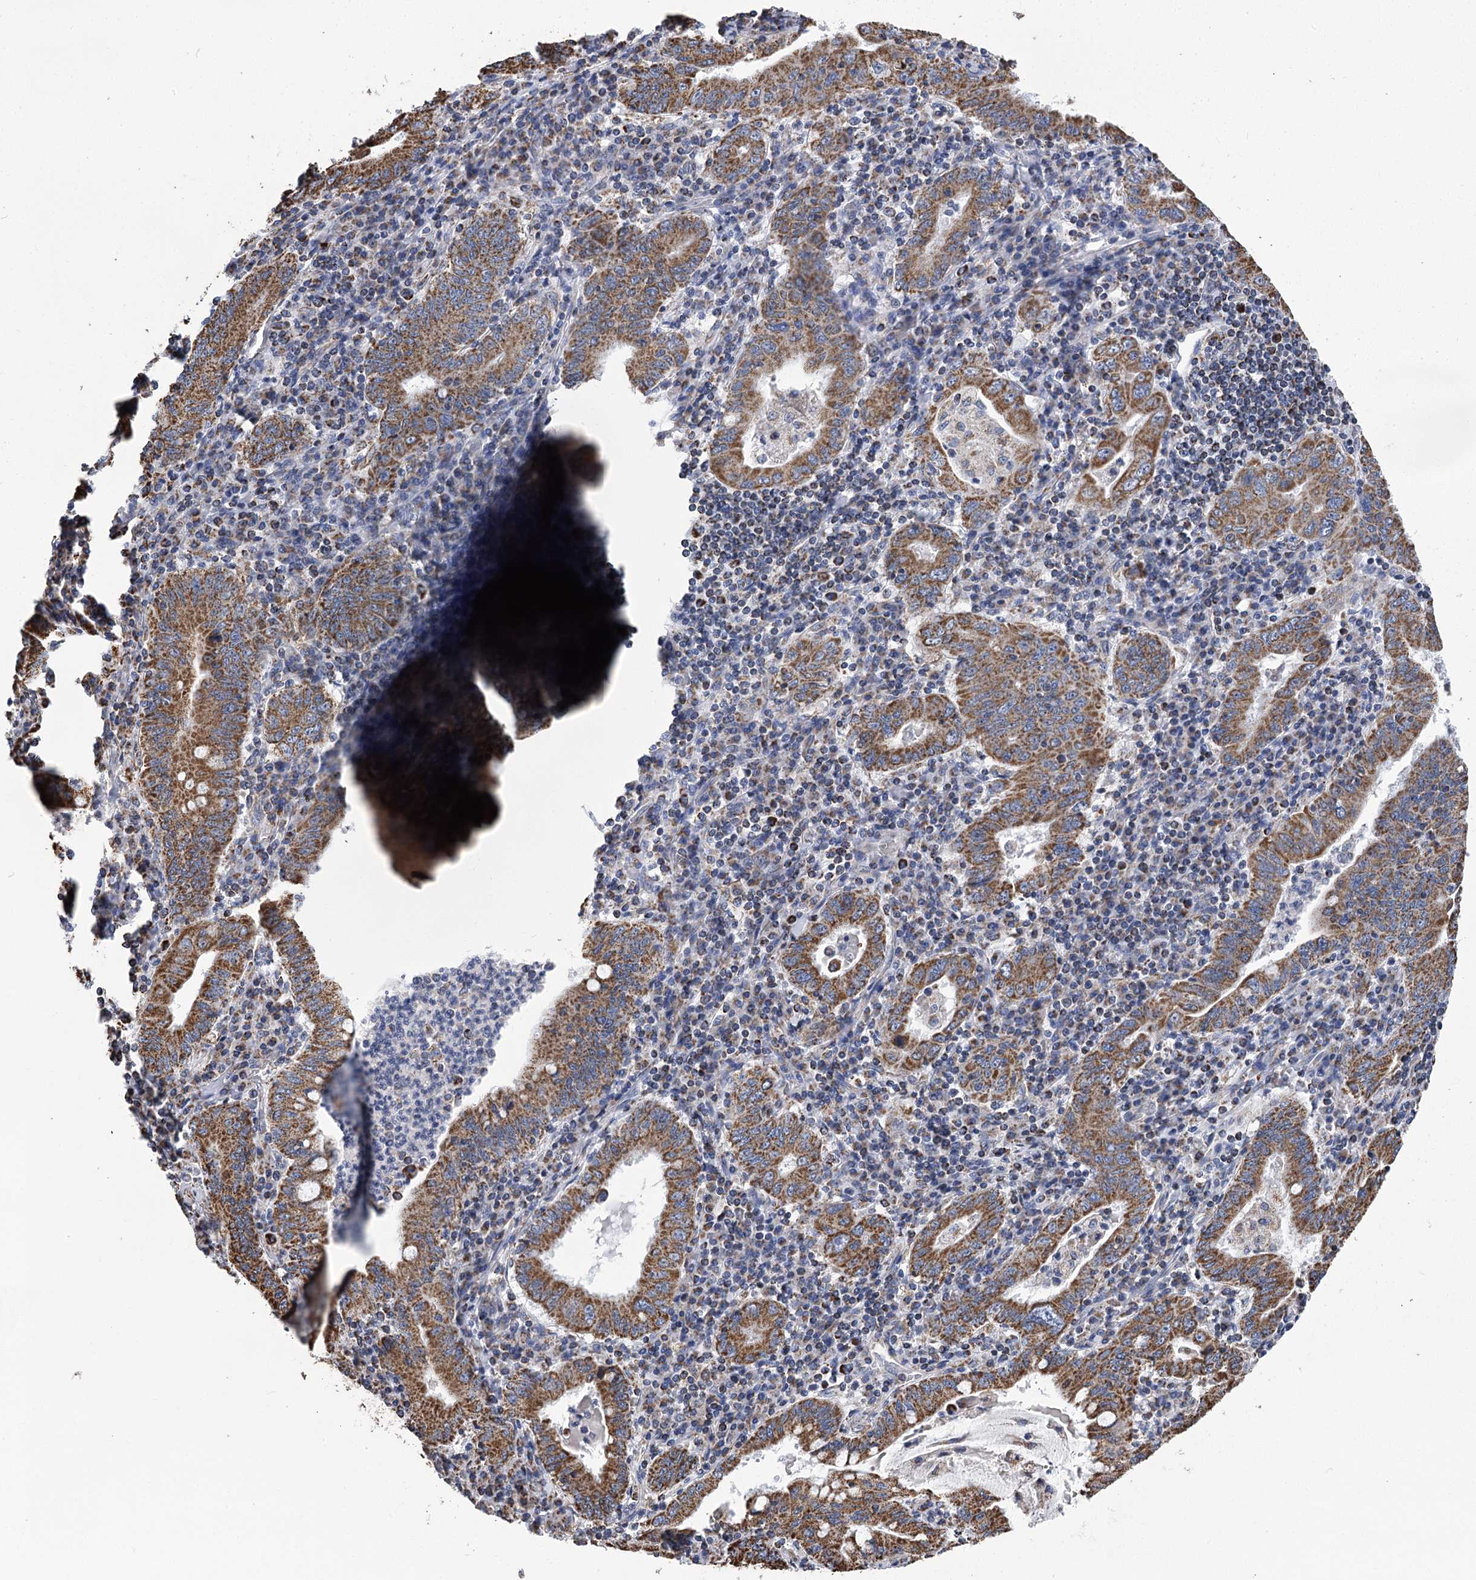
{"staining": {"intensity": "moderate", "quantity": ">75%", "location": "cytoplasmic/membranous"}, "tissue": "stomach cancer", "cell_type": "Tumor cells", "image_type": "cancer", "snomed": [{"axis": "morphology", "description": "Normal tissue, NOS"}, {"axis": "morphology", "description": "Adenocarcinoma, NOS"}, {"axis": "topography", "description": "Esophagus"}, {"axis": "topography", "description": "Stomach, upper"}, {"axis": "topography", "description": "Peripheral nerve tissue"}], "caption": "A medium amount of moderate cytoplasmic/membranous positivity is seen in approximately >75% of tumor cells in stomach adenocarcinoma tissue.", "gene": "CCDC73", "patient": {"sex": "male", "age": 62}}